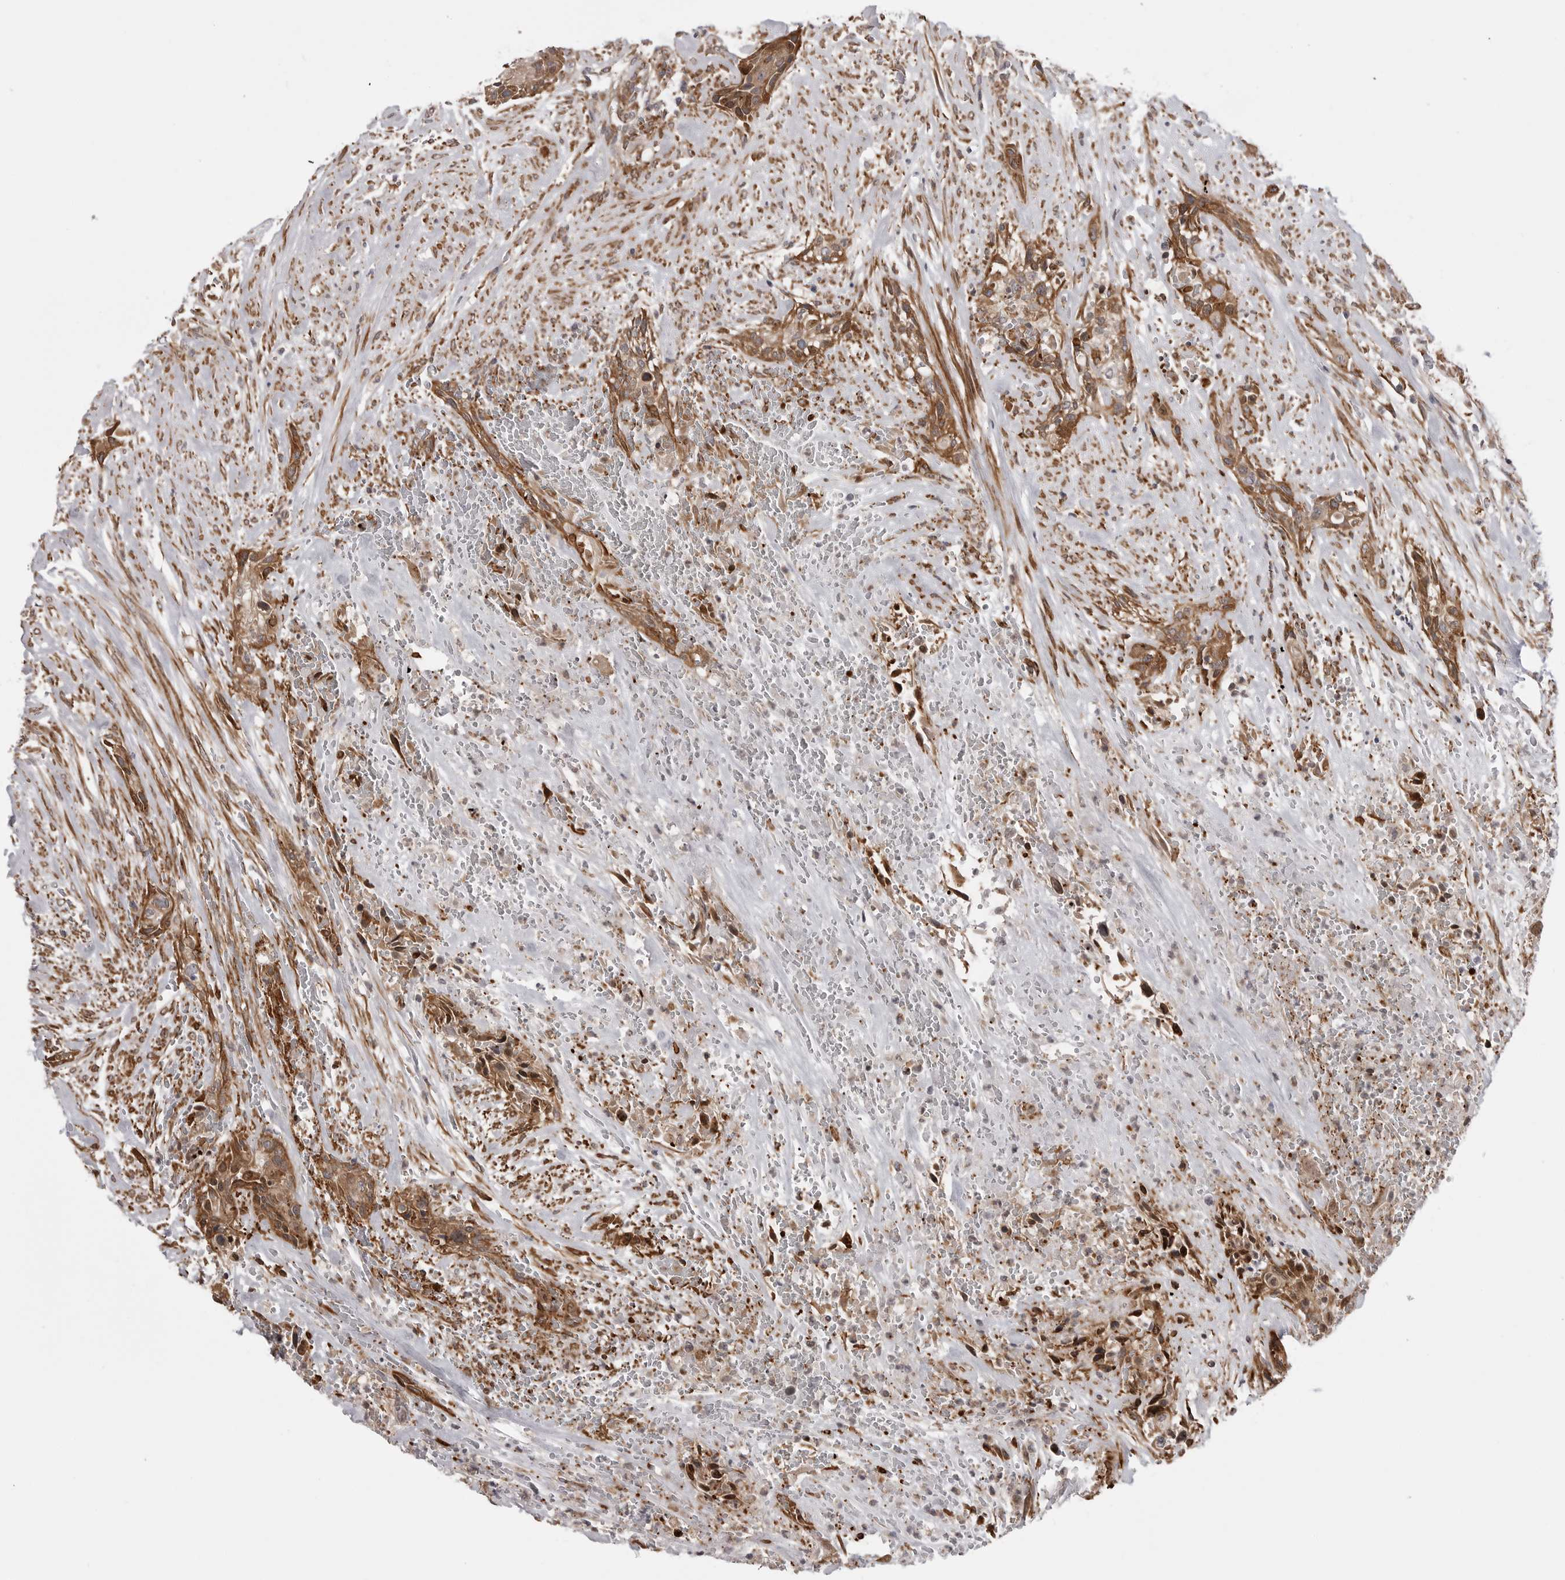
{"staining": {"intensity": "moderate", "quantity": ">75%", "location": "cytoplasmic/membranous"}, "tissue": "urothelial cancer", "cell_type": "Tumor cells", "image_type": "cancer", "snomed": [{"axis": "morphology", "description": "Urothelial carcinoma, High grade"}, {"axis": "topography", "description": "Urinary bladder"}], "caption": "Human high-grade urothelial carcinoma stained for a protein (brown) shows moderate cytoplasmic/membranous positive positivity in approximately >75% of tumor cells.", "gene": "SCP2", "patient": {"sex": "male", "age": 35}}